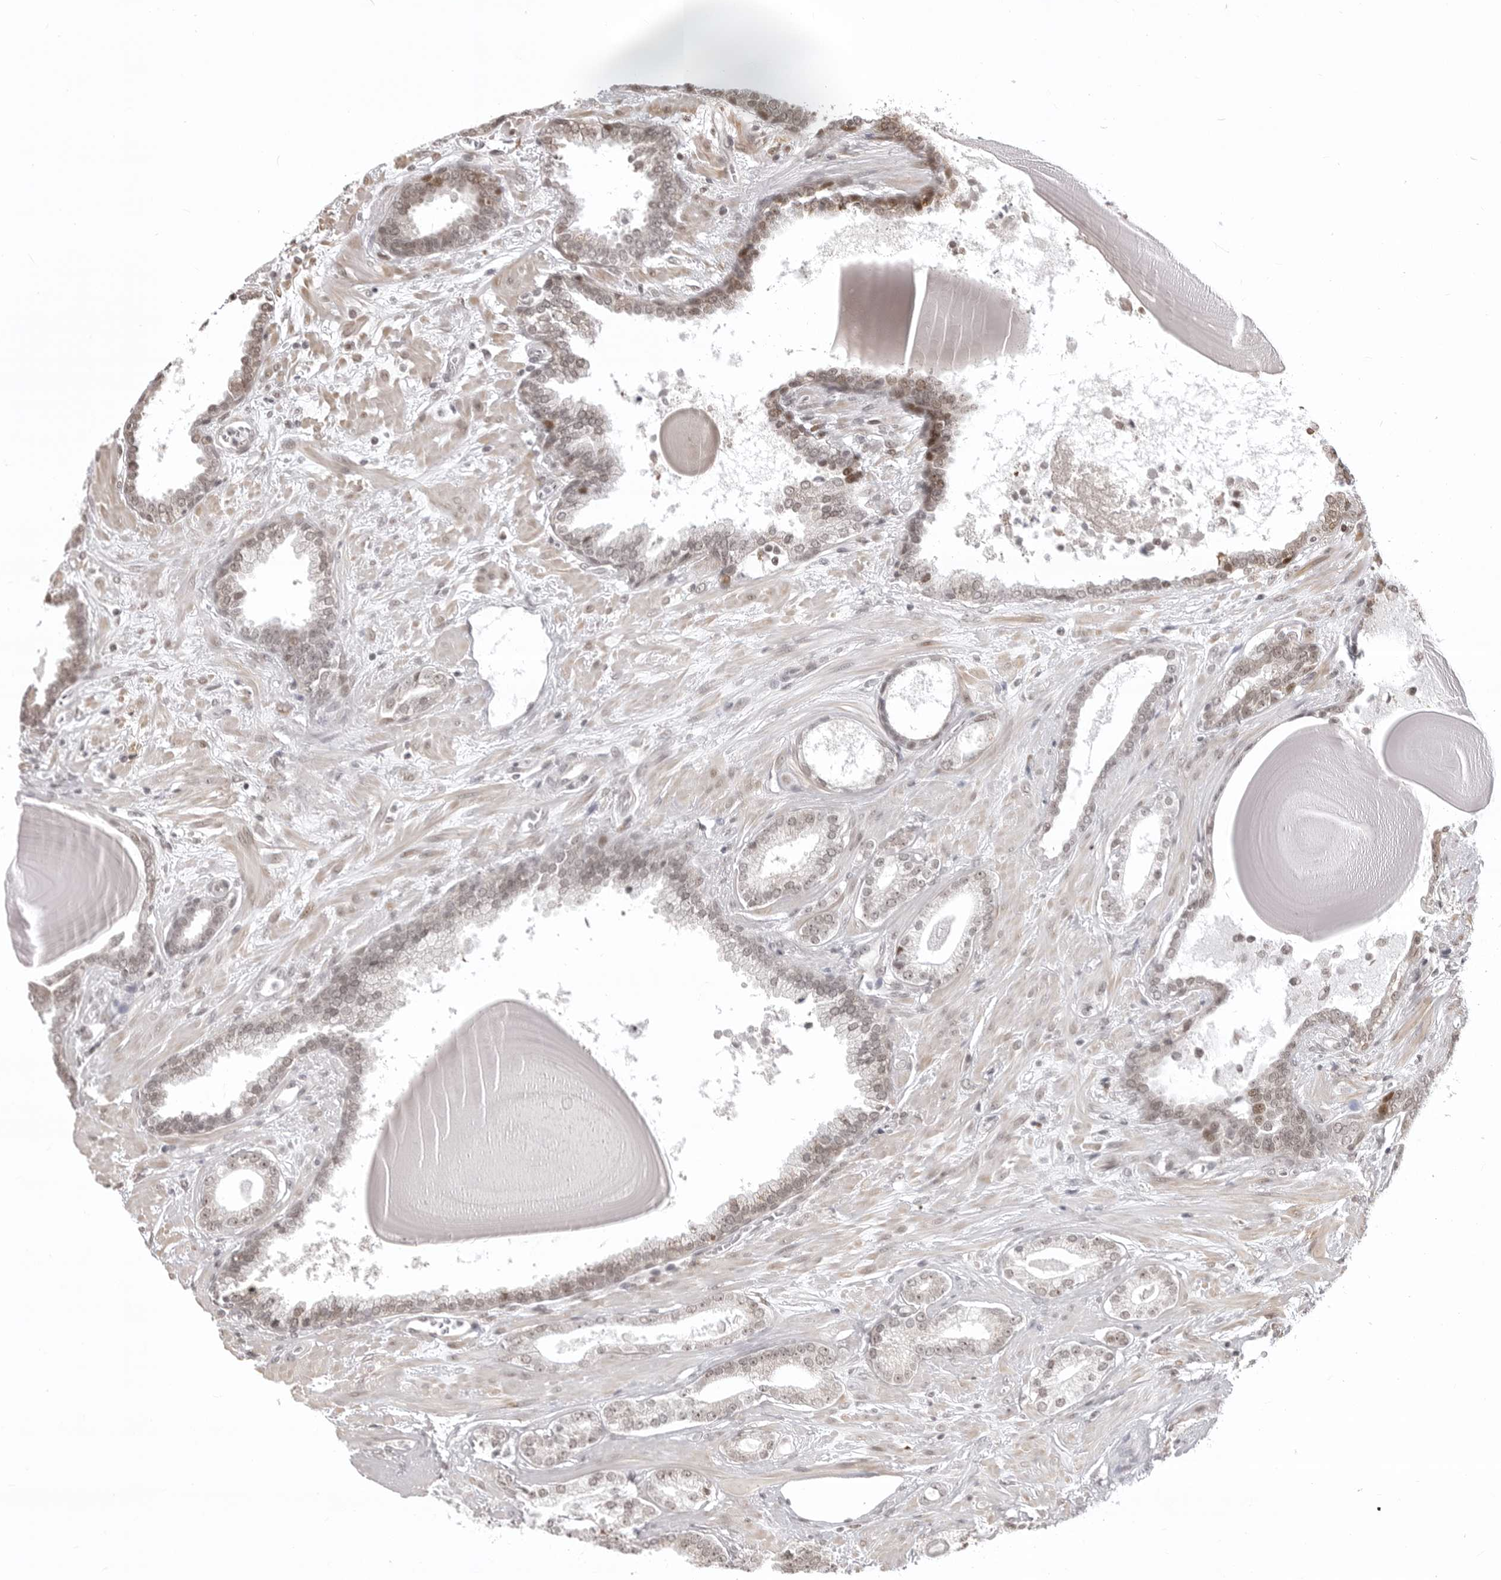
{"staining": {"intensity": "weak", "quantity": "<25%", "location": "cytoplasmic/membranous,nuclear"}, "tissue": "prostate cancer", "cell_type": "Tumor cells", "image_type": "cancer", "snomed": [{"axis": "morphology", "description": "Adenocarcinoma, Low grade"}, {"axis": "topography", "description": "Prostate"}], "caption": "Tumor cells are negative for brown protein staining in prostate cancer (low-grade adenocarcinoma).", "gene": "PHF3", "patient": {"sex": "male", "age": 70}}